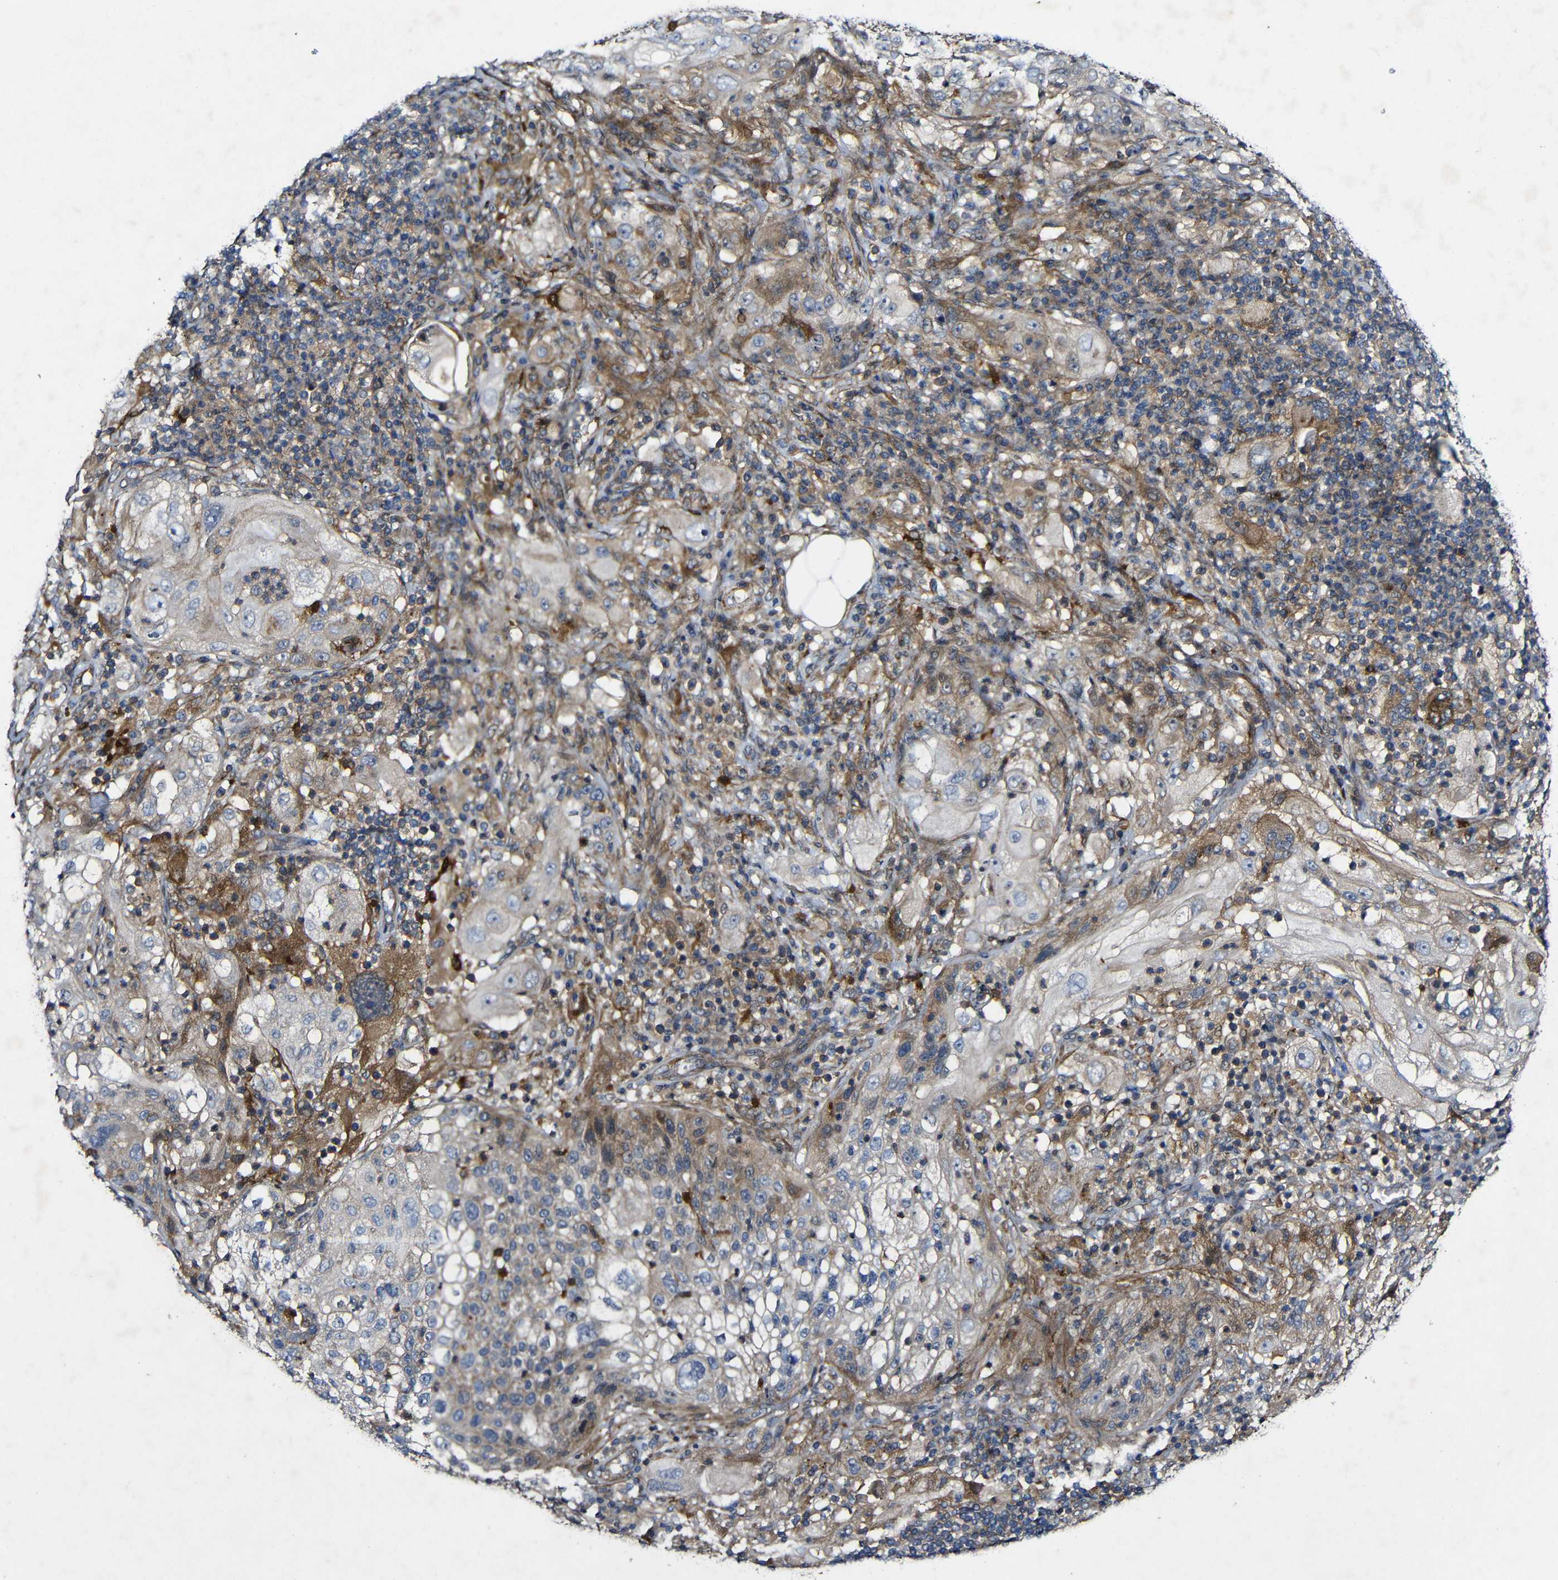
{"staining": {"intensity": "moderate", "quantity": "<25%", "location": "cytoplasmic/membranous"}, "tissue": "lung cancer", "cell_type": "Tumor cells", "image_type": "cancer", "snomed": [{"axis": "morphology", "description": "Inflammation, NOS"}, {"axis": "morphology", "description": "Squamous cell carcinoma, NOS"}, {"axis": "topography", "description": "Lymph node"}, {"axis": "topography", "description": "Soft tissue"}, {"axis": "topography", "description": "Lung"}], "caption": "Lung cancer (squamous cell carcinoma) stained for a protein (brown) shows moderate cytoplasmic/membranous positive staining in about <25% of tumor cells.", "gene": "GSDME", "patient": {"sex": "male", "age": 66}}